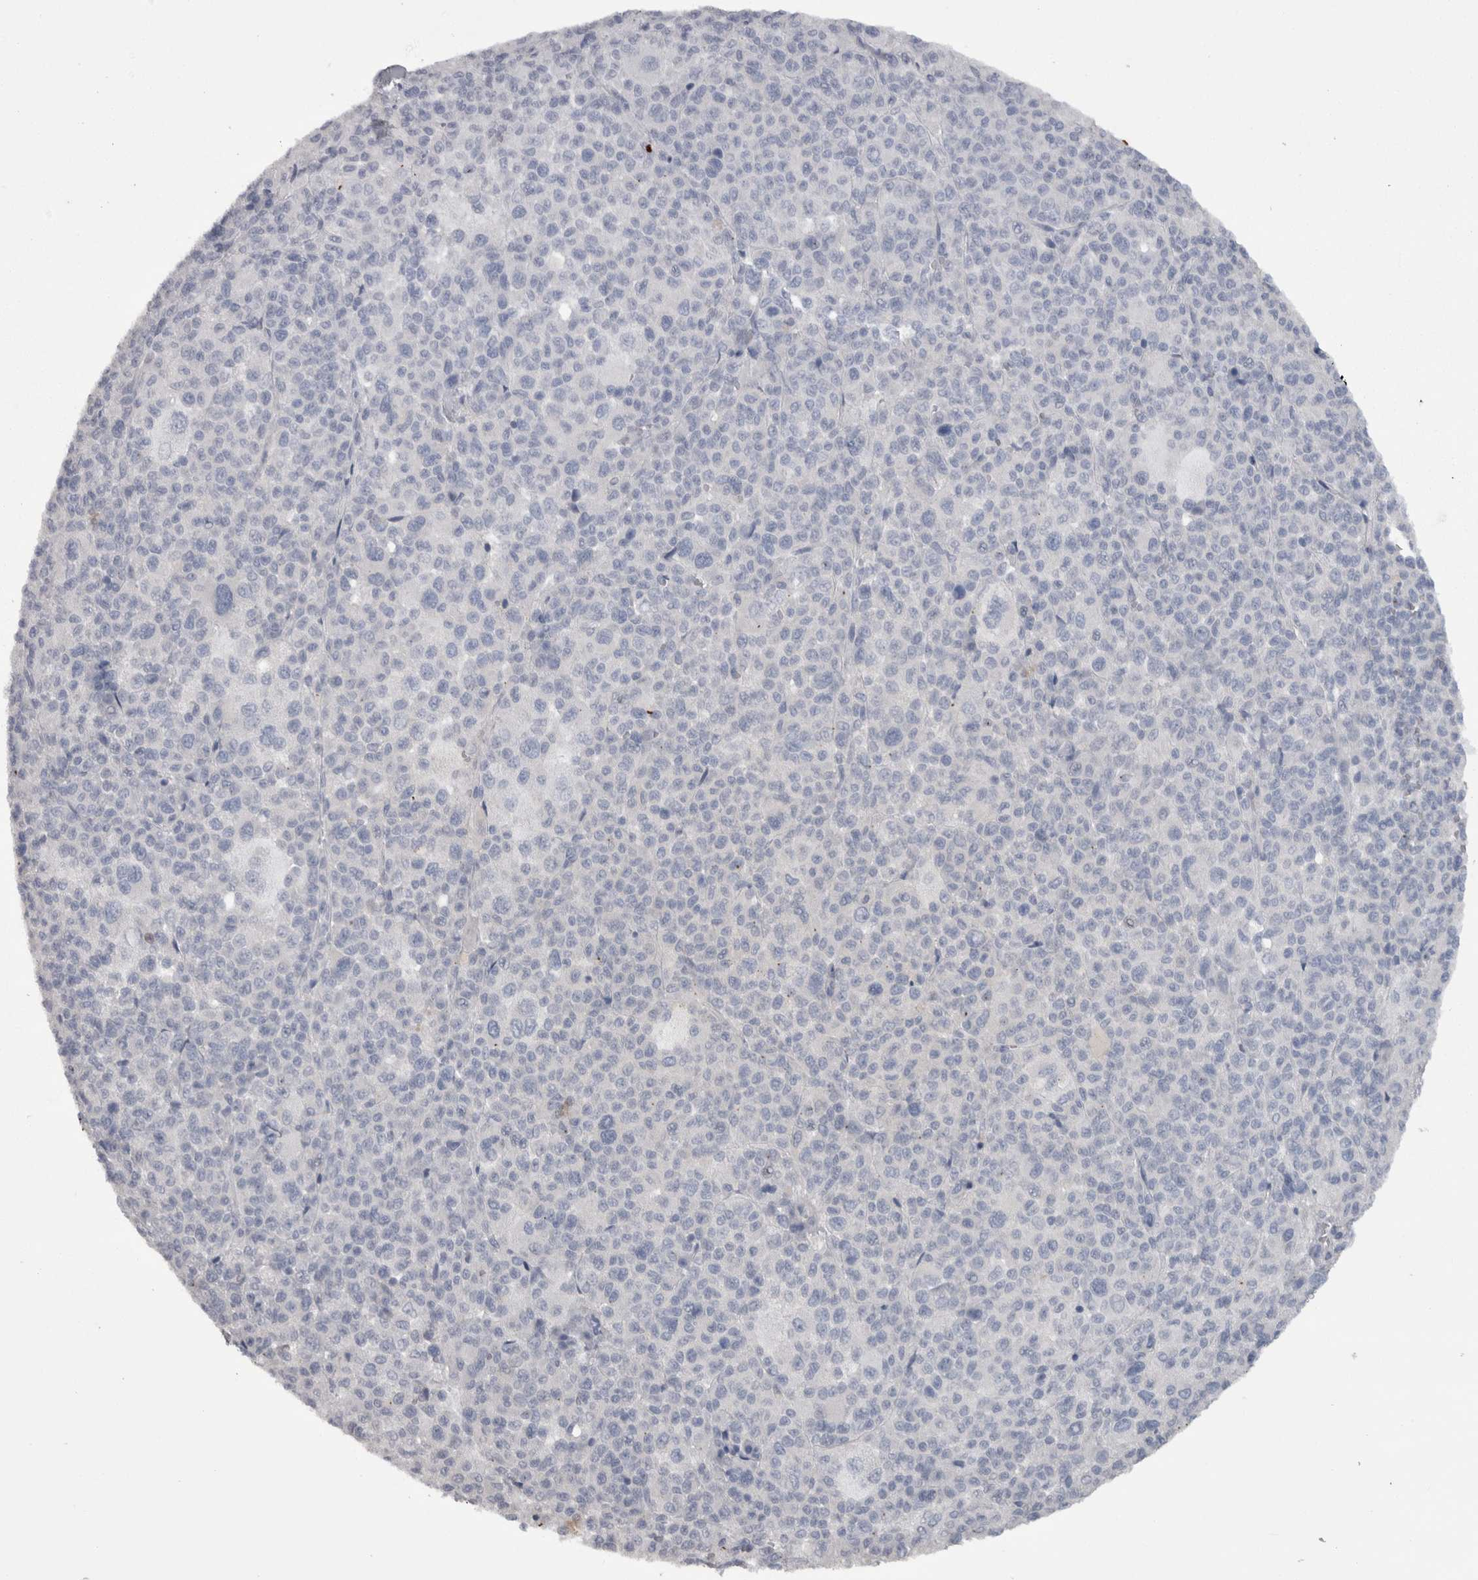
{"staining": {"intensity": "negative", "quantity": "none", "location": "none"}, "tissue": "melanoma", "cell_type": "Tumor cells", "image_type": "cancer", "snomed": [{"axis": "morphology", "description": "Malignant melanoma, Metastatic site"}, {"axis": "topography", "description": "Skin"}], "caption": "Tumor cells are negative for protein expression in human melanoma.", "gene": "CAMK2D", "patient": {"sex": "female", "age": 74}}